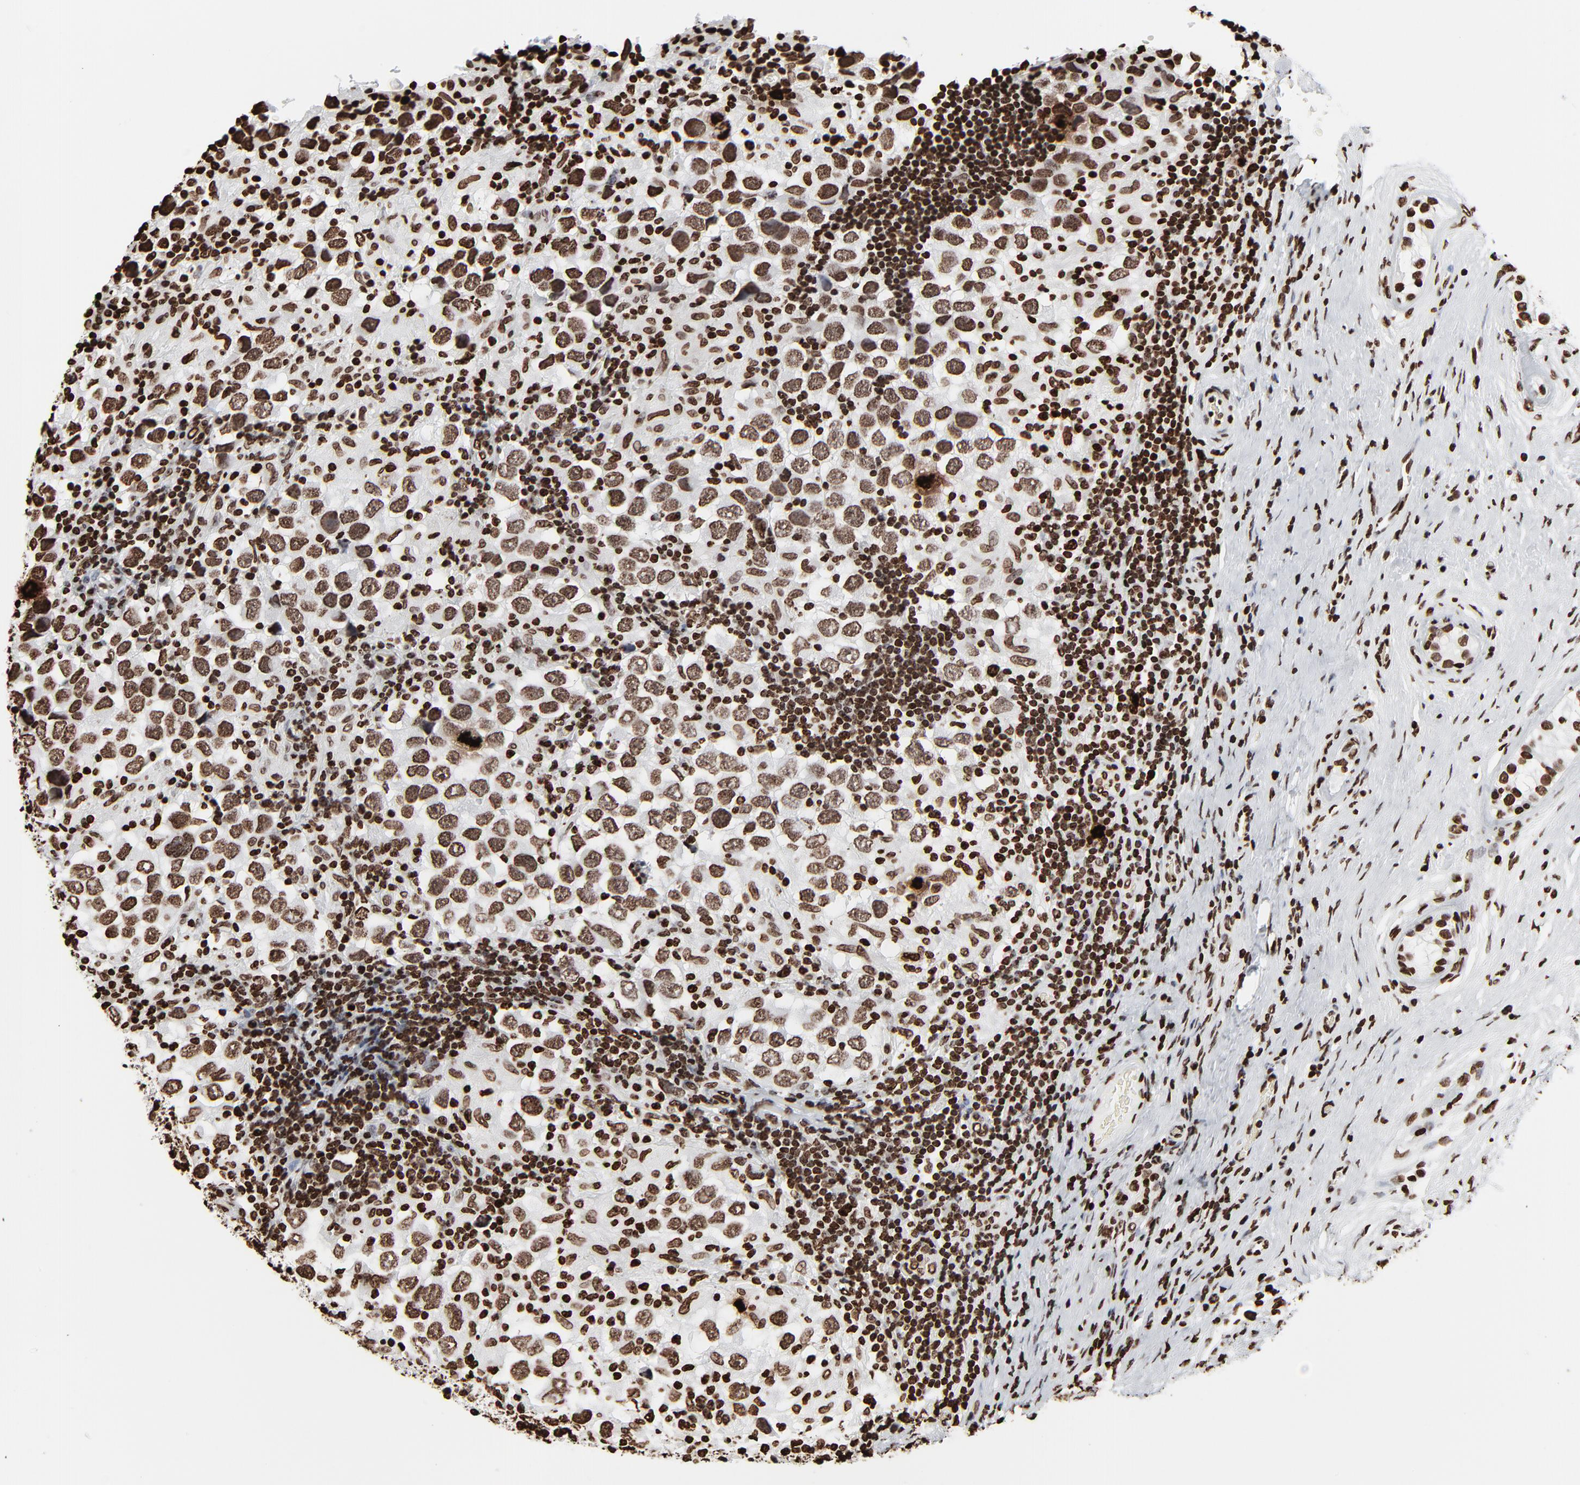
{"staining": {"intensity": "strong", "quantity": ">75%", "location": "nuclear"}, "tissue": "testis cancer", "cell_type": "Tumor cells", "image_type": "cancer", "snomed": [{"axis": "morphology", "description": "Carcinoma, Embryonal, NOS"}, {"axis": "topography", "description": "Testis"}], "caption": "A brown stain shows strong nuclear expression of a protein in human testis cancer tumor cells. Nuclei are stained in blue.", "gene": "H3-4", "patient": {"sex": "male", "age": 21}}